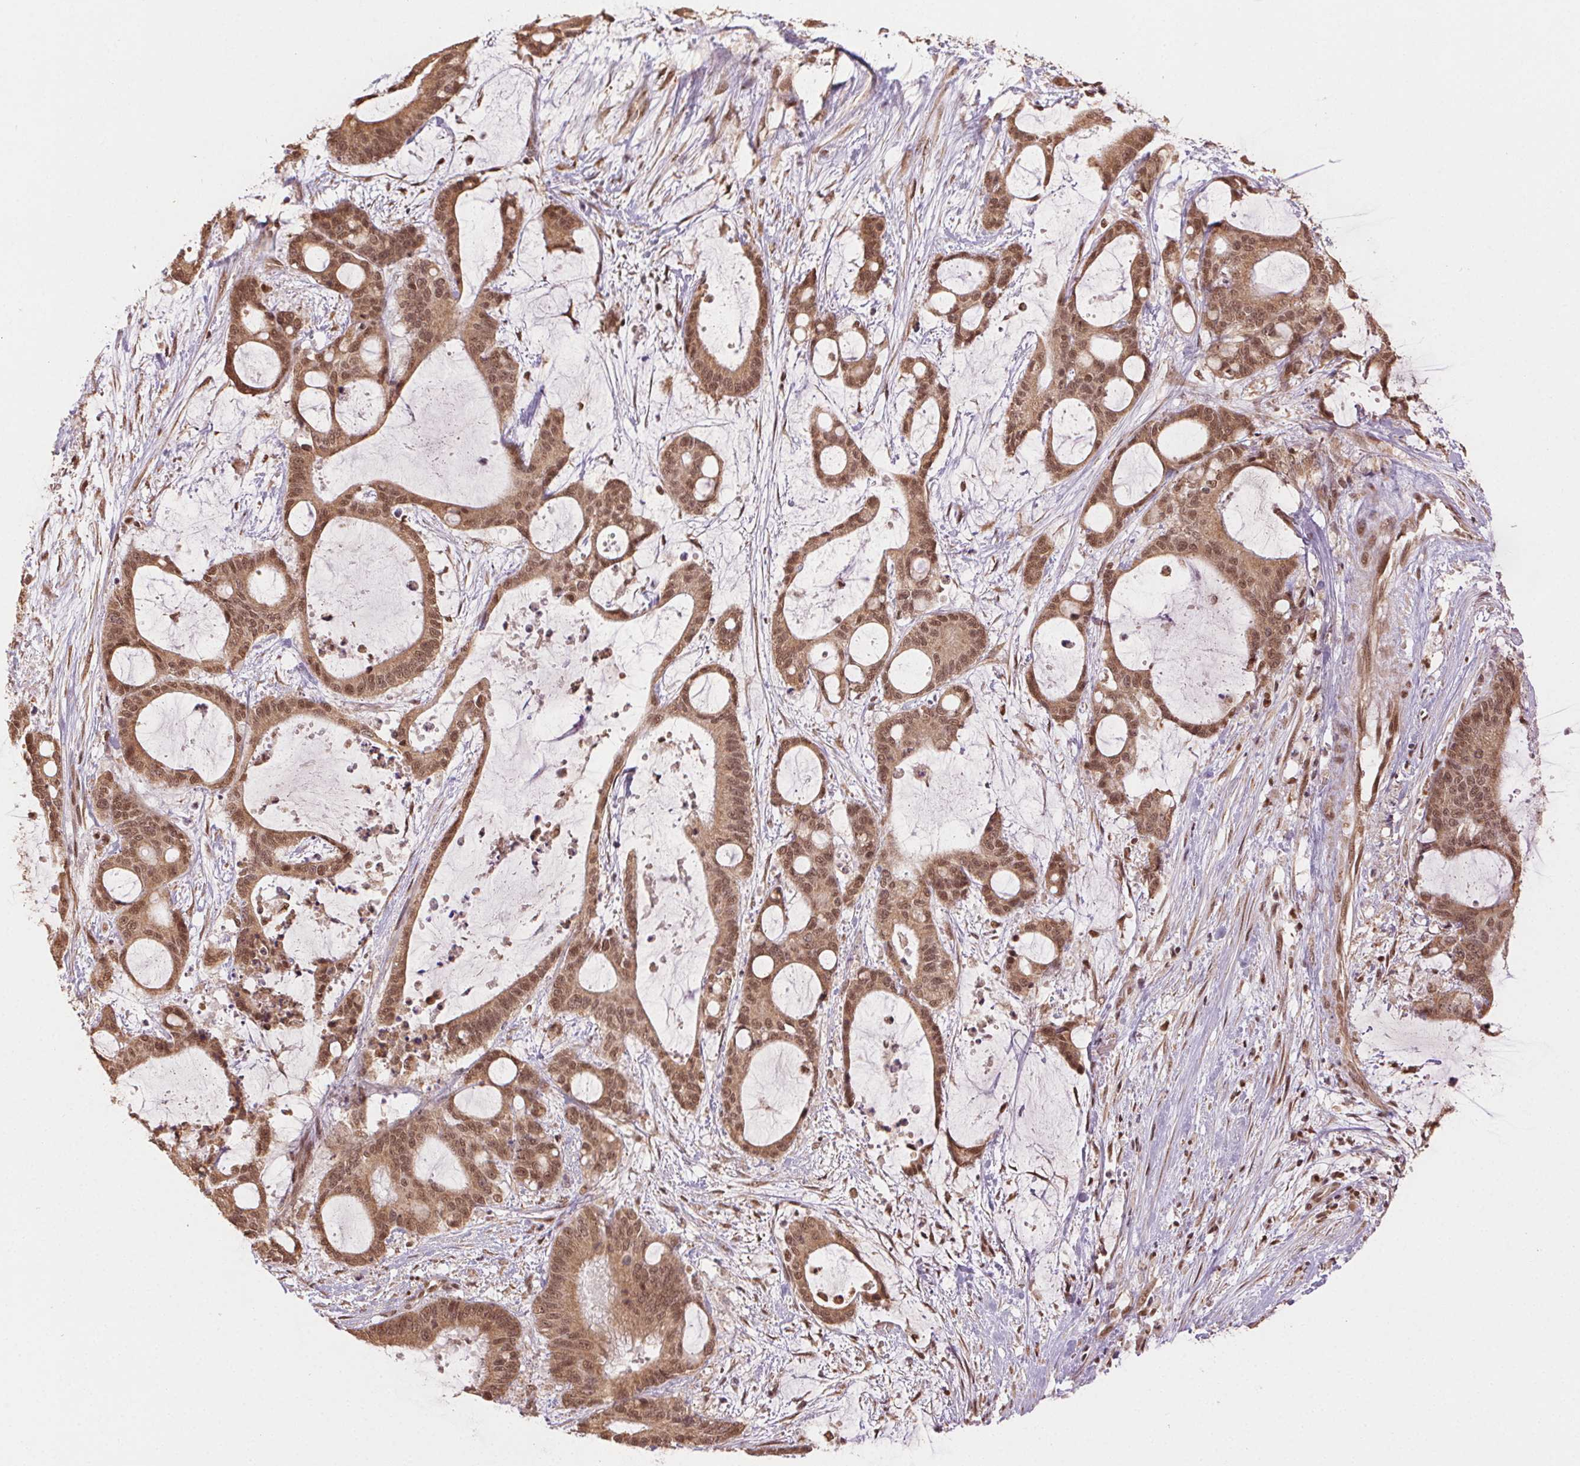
{"staining": {"intensity": "moderate", "quantity": ">75%", "location": "cytoplasmic/membranous,nuclear"}, "tissue": "liver cancer", "cell_type": "Tumor cells", "image_type": "cancer", "snomed": [{"axis": "morphology", "description": "Normal tissue, NOS"}, {"axis": "morphology", "description": "Cholangiocarcinoma"}, {"axis": "topography", "description": "Liver"}, {"axis": "topography", "description": "Peripheral nerve tissue"}], "caption": "Protein staining of liver cancer tissue shows moderate cytoplasmic/membranous and nuclear staining in approximately >75% of tumor cells. The staining was performed using DAB to visualize the protein expression in brown, while the nuclei were stained in blue with hematoxylin (Magnification: 20x).", "gene": "TREML4", "patient": {"sex": "female", "age": 73}}